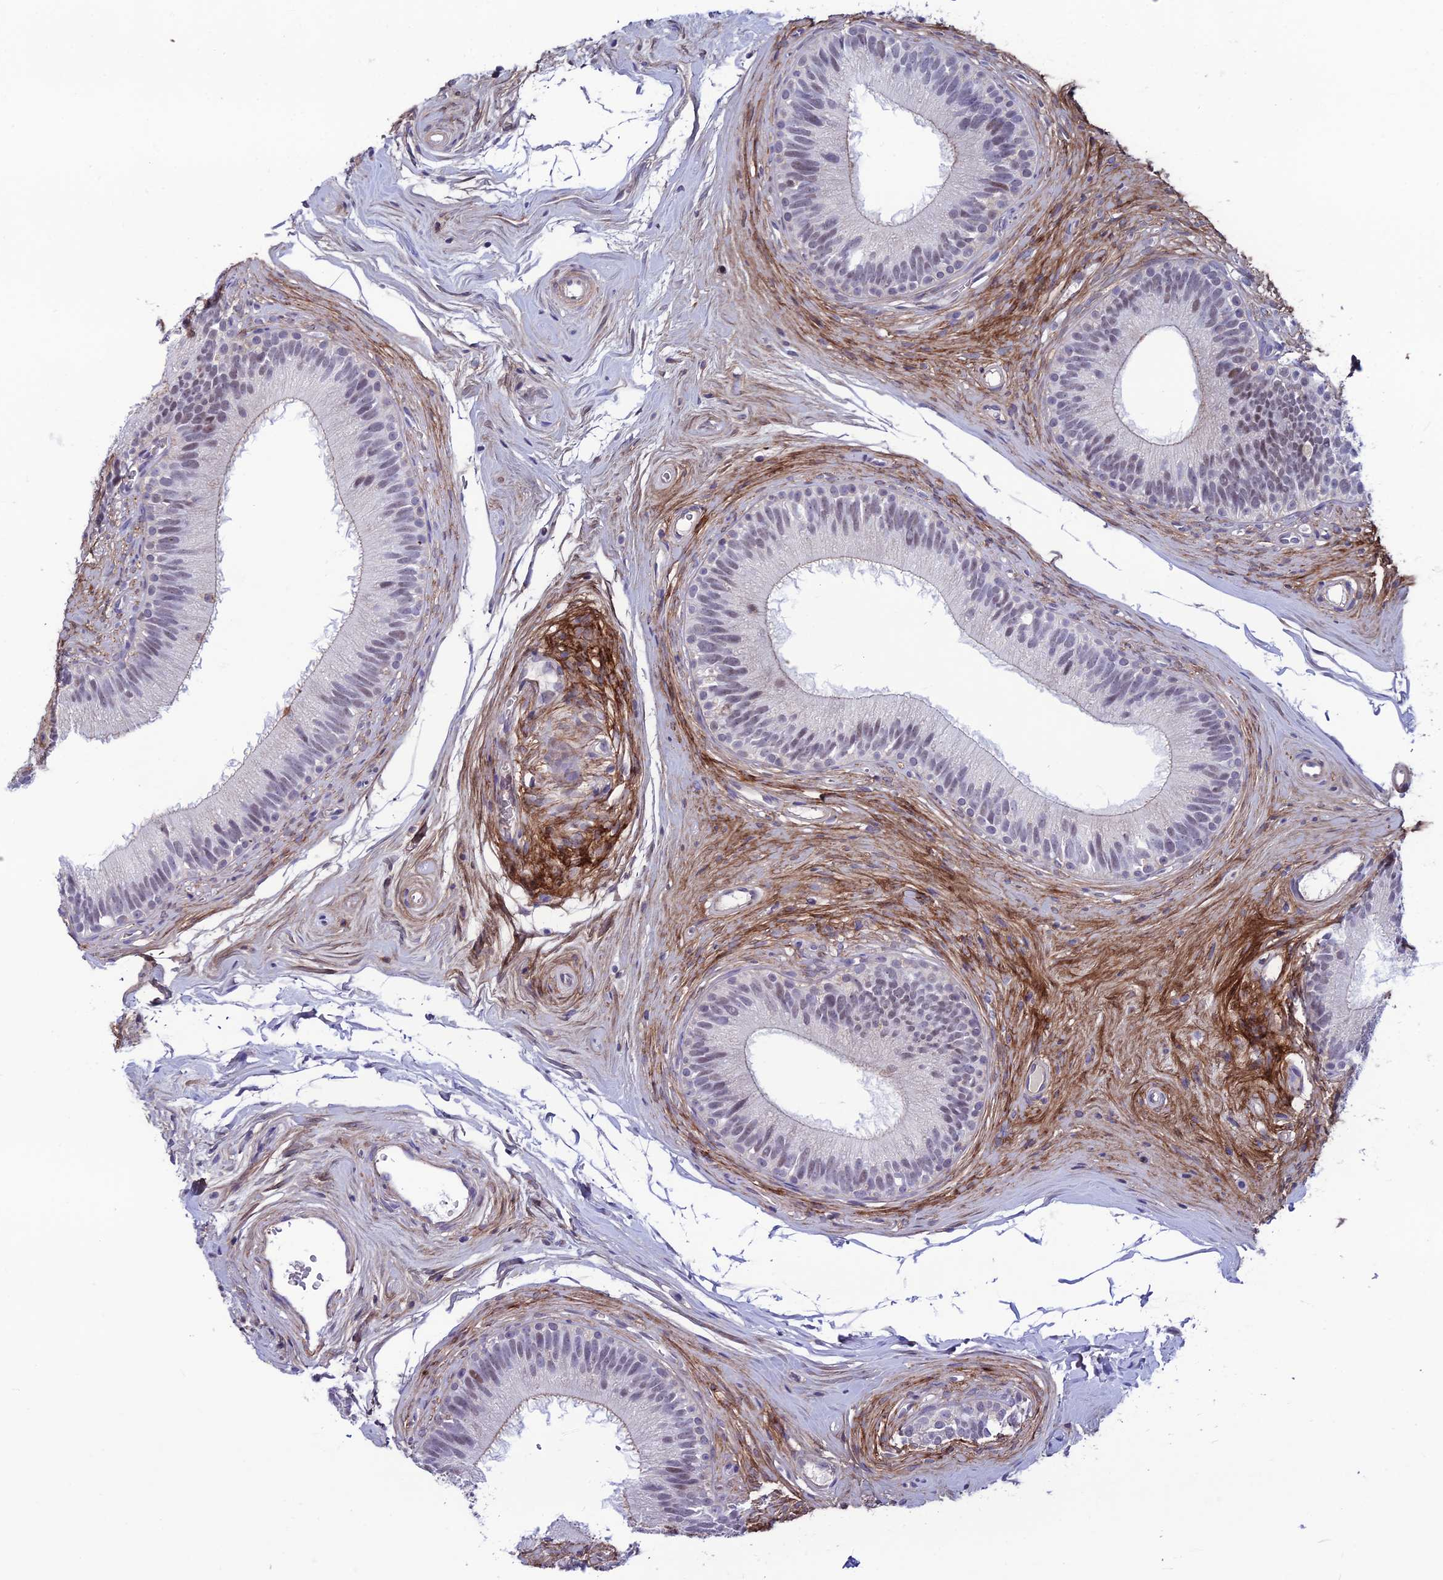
{"staining": {"intensity": "weak", "quantity": "25%-75%", "location": "cytoplasmic/membranous"}, "tissue": "epididymis", "cell_type": "Glandular cells", "image_type": "normal", "snomed": [{"axis": "morphology", "description": "Normal tissue, NOS"}, {"axis": "topography", "description": "Epididymis"}], "caption": "An immunohistochemistry photomicrograph of unremarkable tissue is shown. Protein staining in brown highlights weak cytoplasmic/membranous positivity in epididymis within glandular cells.", "gene": "COL6A6", "patient": {"sex": "male", "age": 33}}